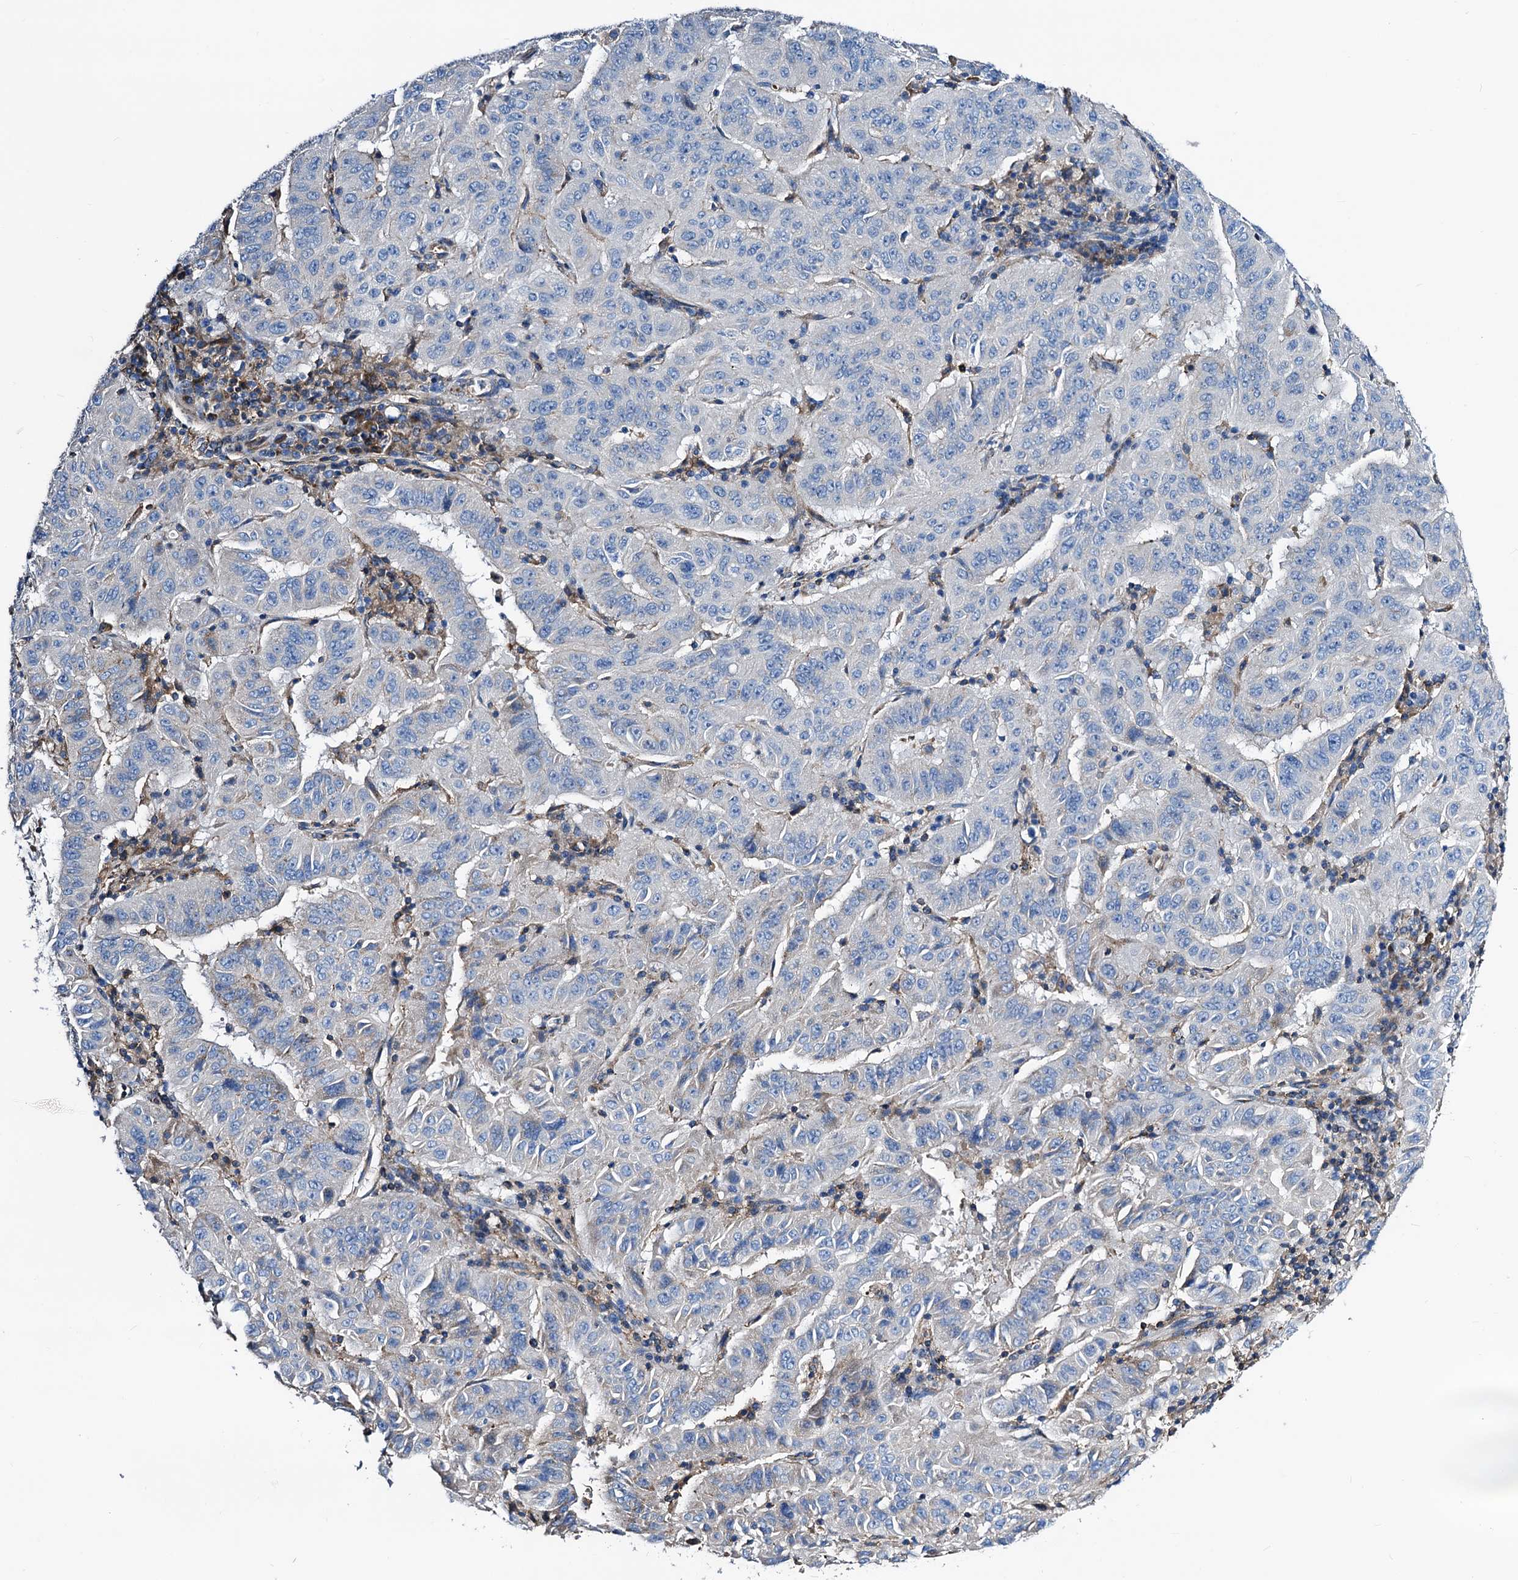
{"staining": {"intensity": "weak", "quantity": "<25%", "location": "cytoplasmic/membranous"}, "tissue": "pancreatic cancer", "cell_type": "Tumor cells", "image_type": "cancer", "snomed": [{"axis": "morphology", "description": "Adenocarcinoma, NOS"}, {"axis": "topography", "description": "Pancreas"}], "caption": "This is an IHC photomicrograph of pancreatic adenocarcinoma. There is no expression in tumor cells.", "gene": "GCOM1", "patient": {"sex": "male", "age": 63}}